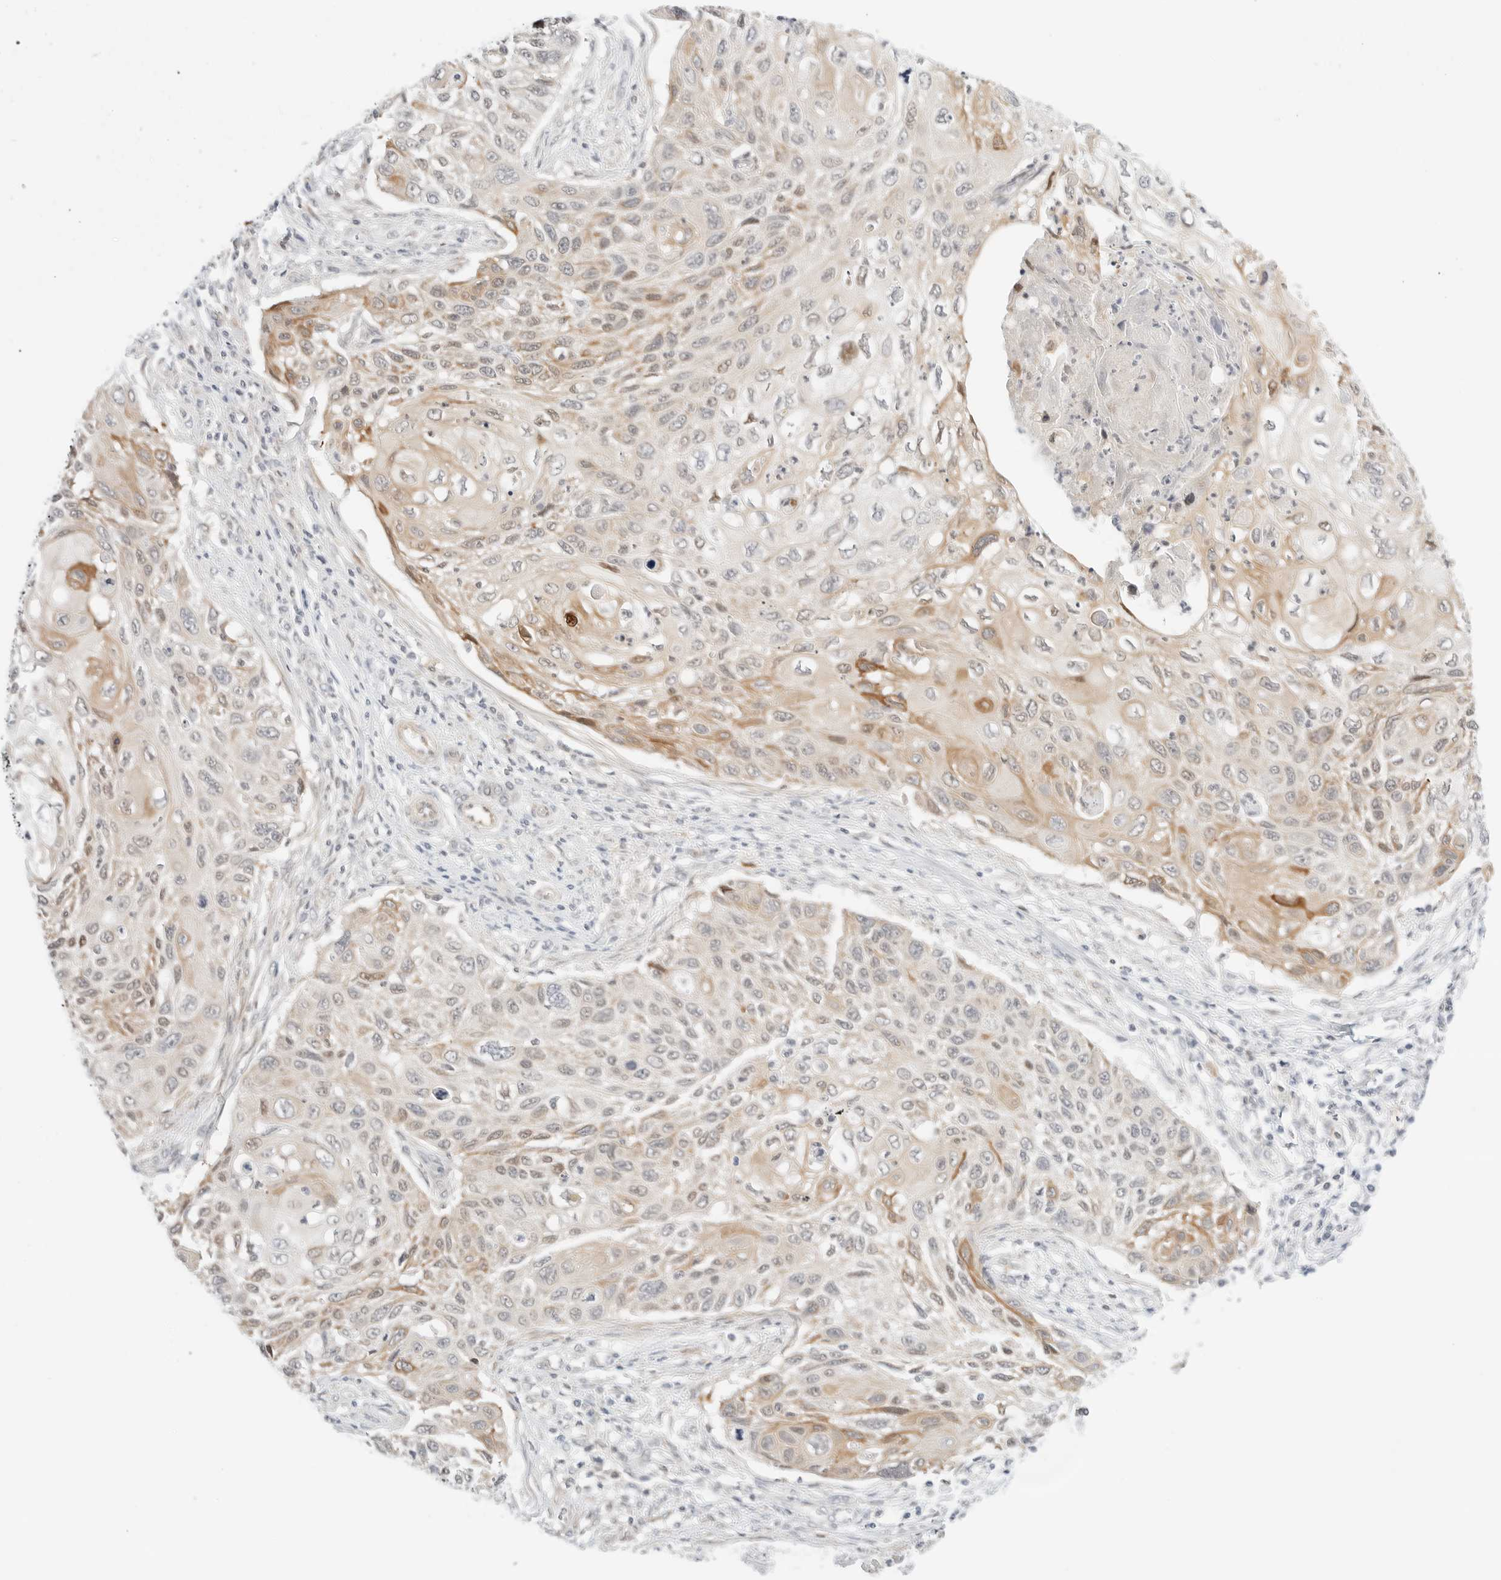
{"staining": {"intensity": "moderate", "quantity": "25%-75%", "location": "cytoplasmic/membranous"}, "tissue": "cervical cancer", "cell_type": "Tumor cells", "image_type": "cancer", "snomed": [{"axis": "morphology", "description": "Squamous cell carcinoma, NOS"}, {"axis": "topography", "description": "Cervix"}], "caption": "This is a photomicrograph of immunohistochemistry staining of cervical cancer, which shows moderate staining in the cytoplasmic/membranous of tumor cells.", "gene": "TEKT2", "patient": {"sex": "female", "age": 70}}